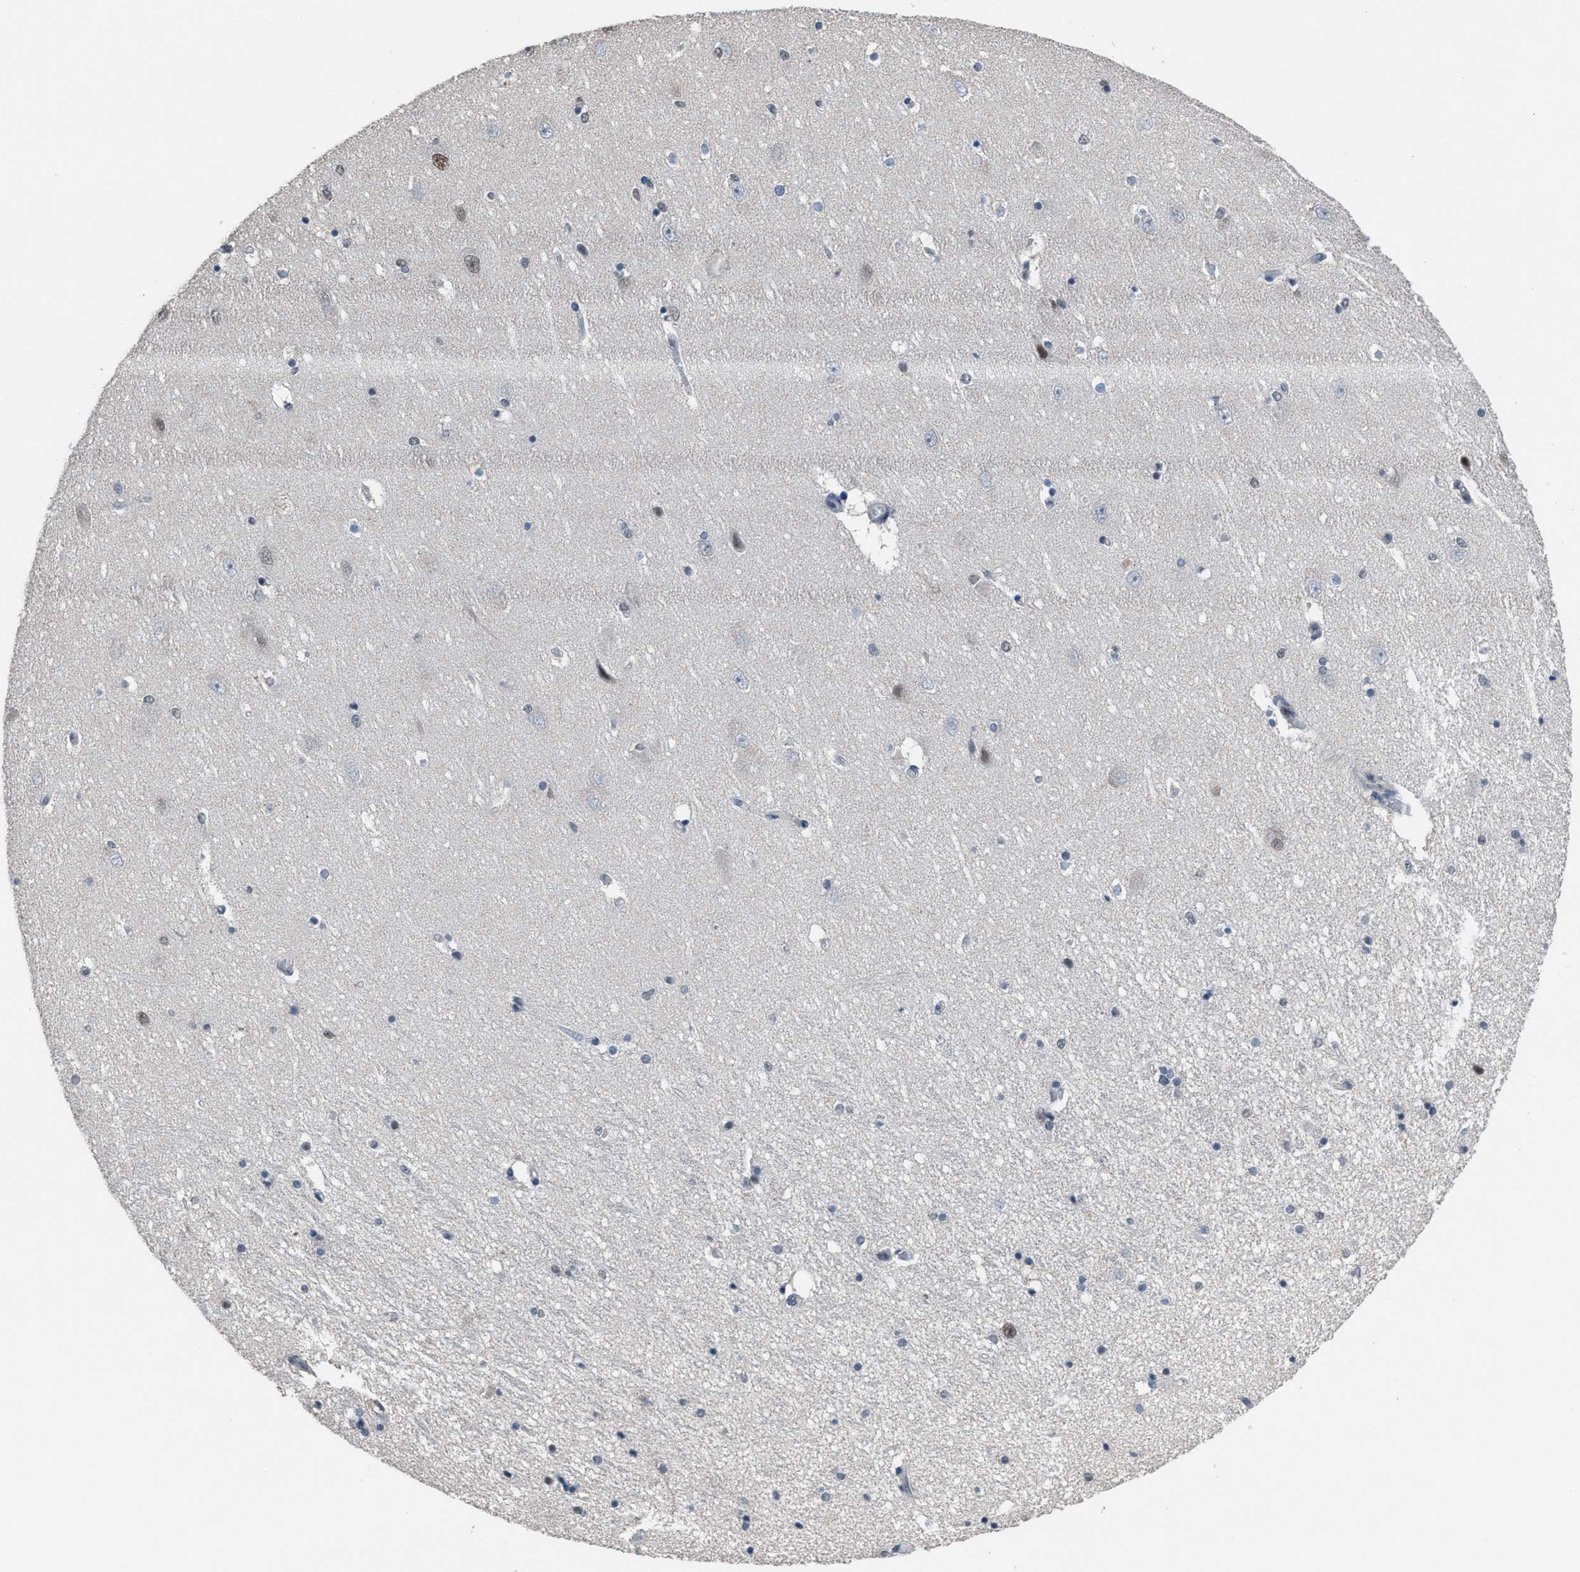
{"staining": {"intensity": "weak", "quantity": "<25%", "location": "nuclear"}, "tissue": "hippocampus", "cell_type": "Glial cells", "image_type": "normal", "snomed": [{"axis": "morphology", "description": "Normal tissue, NOS"}, {"axis": "topography", "description": "Hippocampus"}], "caption": "Immunohistochemical staining of benign hippocampus shows no significant staining in glial cells.", "gene": "ZNF276", "patient": {"sex": "female", "age": 54}}